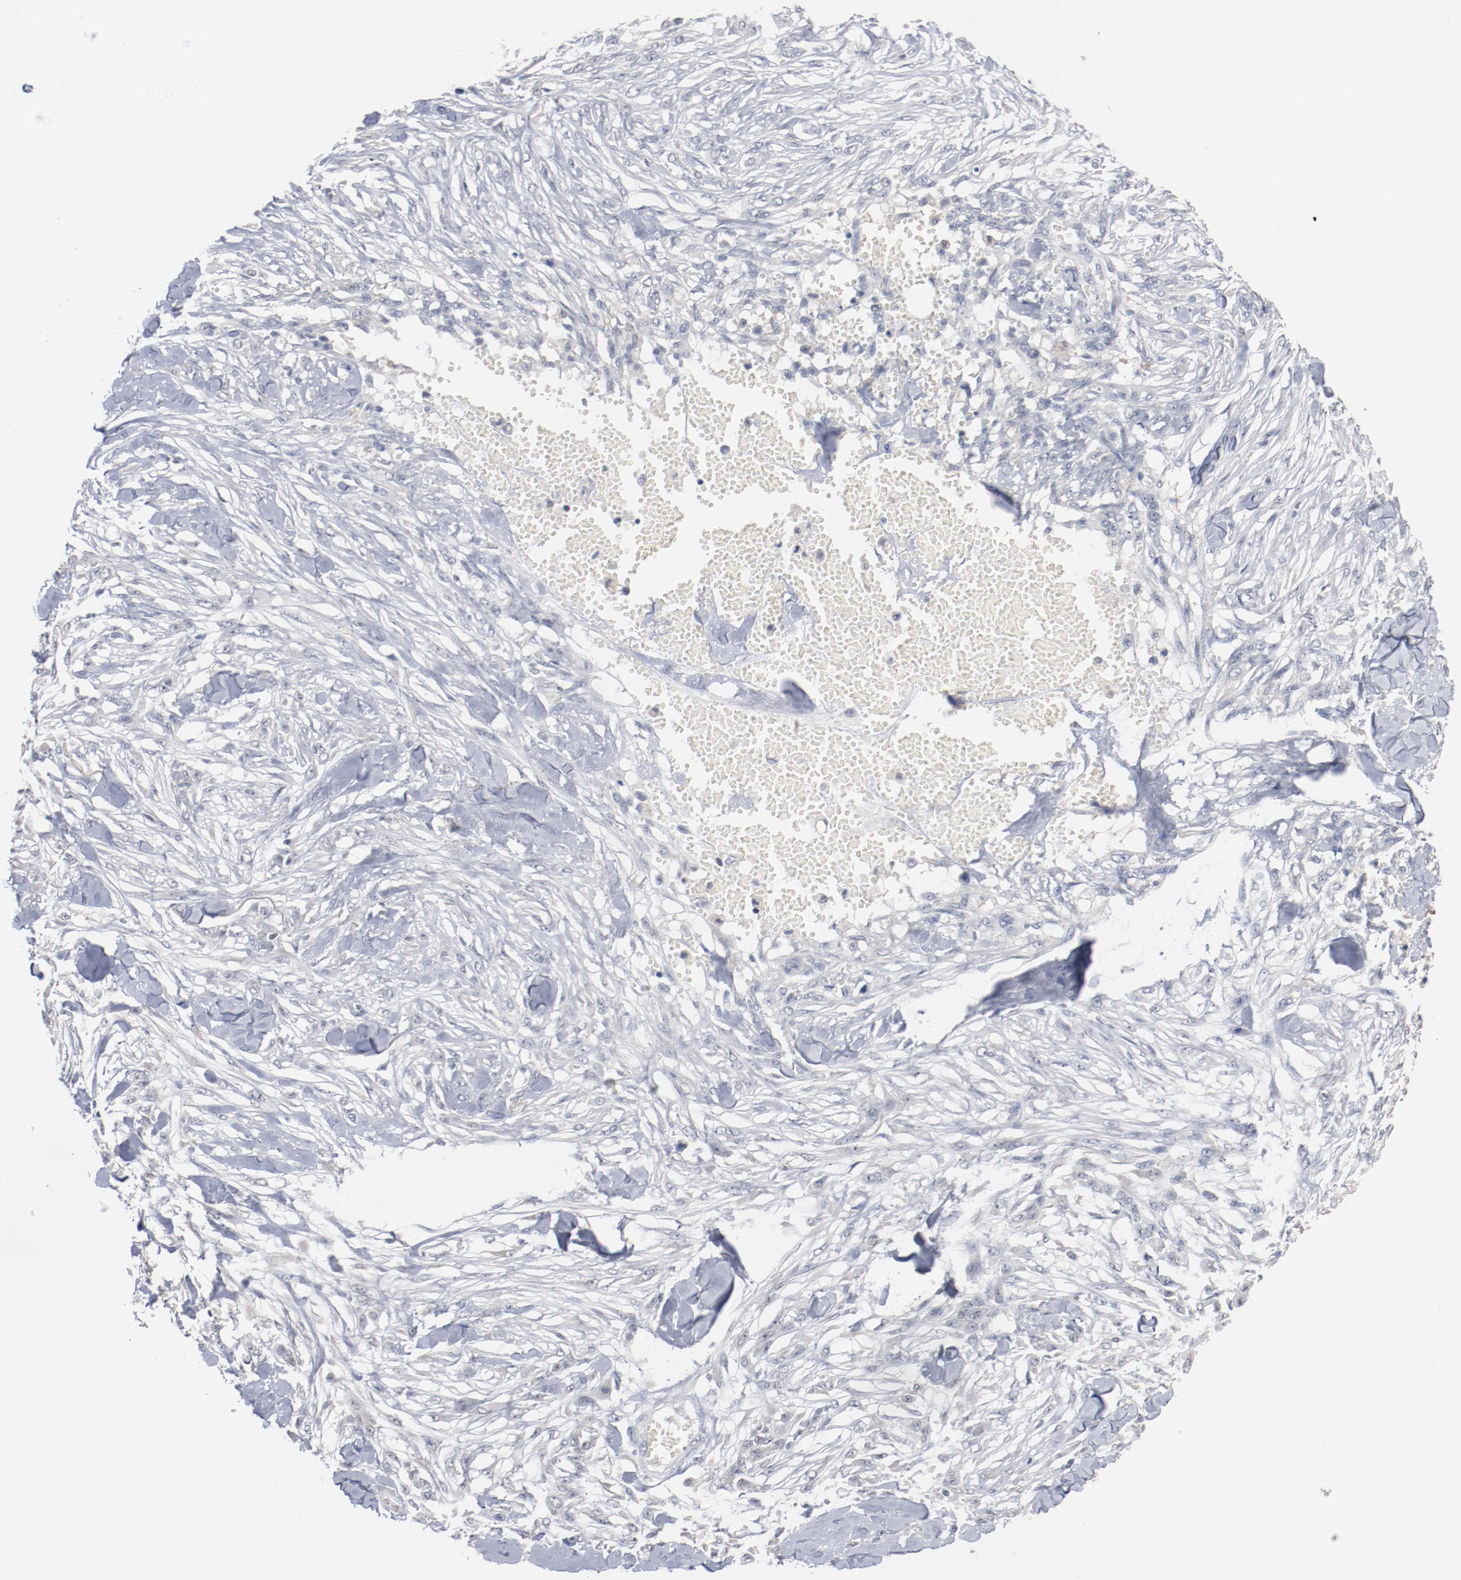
{"staining": {"intensity": "negative", "quantity": "none", "location": "none"}, "tissue": "skin cancer", "cell_type": "Tumor cells", "image_type": "cancer", "snomed": [{"axis": "morphology", "description": "Normal tissue, NOS"}, {"axis": "morphology", "description": "Squamous cell carcinoma, NOS"}, {"axis": "topography", "description": "Skin"}], "caption": "DAB (3,3'-diaminobenzidine) immunohistochemical staining of skin squamous cell carcinoma displays no significant positivity in tumor cells. The staining is performed using DAB brown chromogen with nuclei counter-stained in using hematoxylin.", "gene": "ERICH1", "patient": {"sex": "female", "age": 59}}